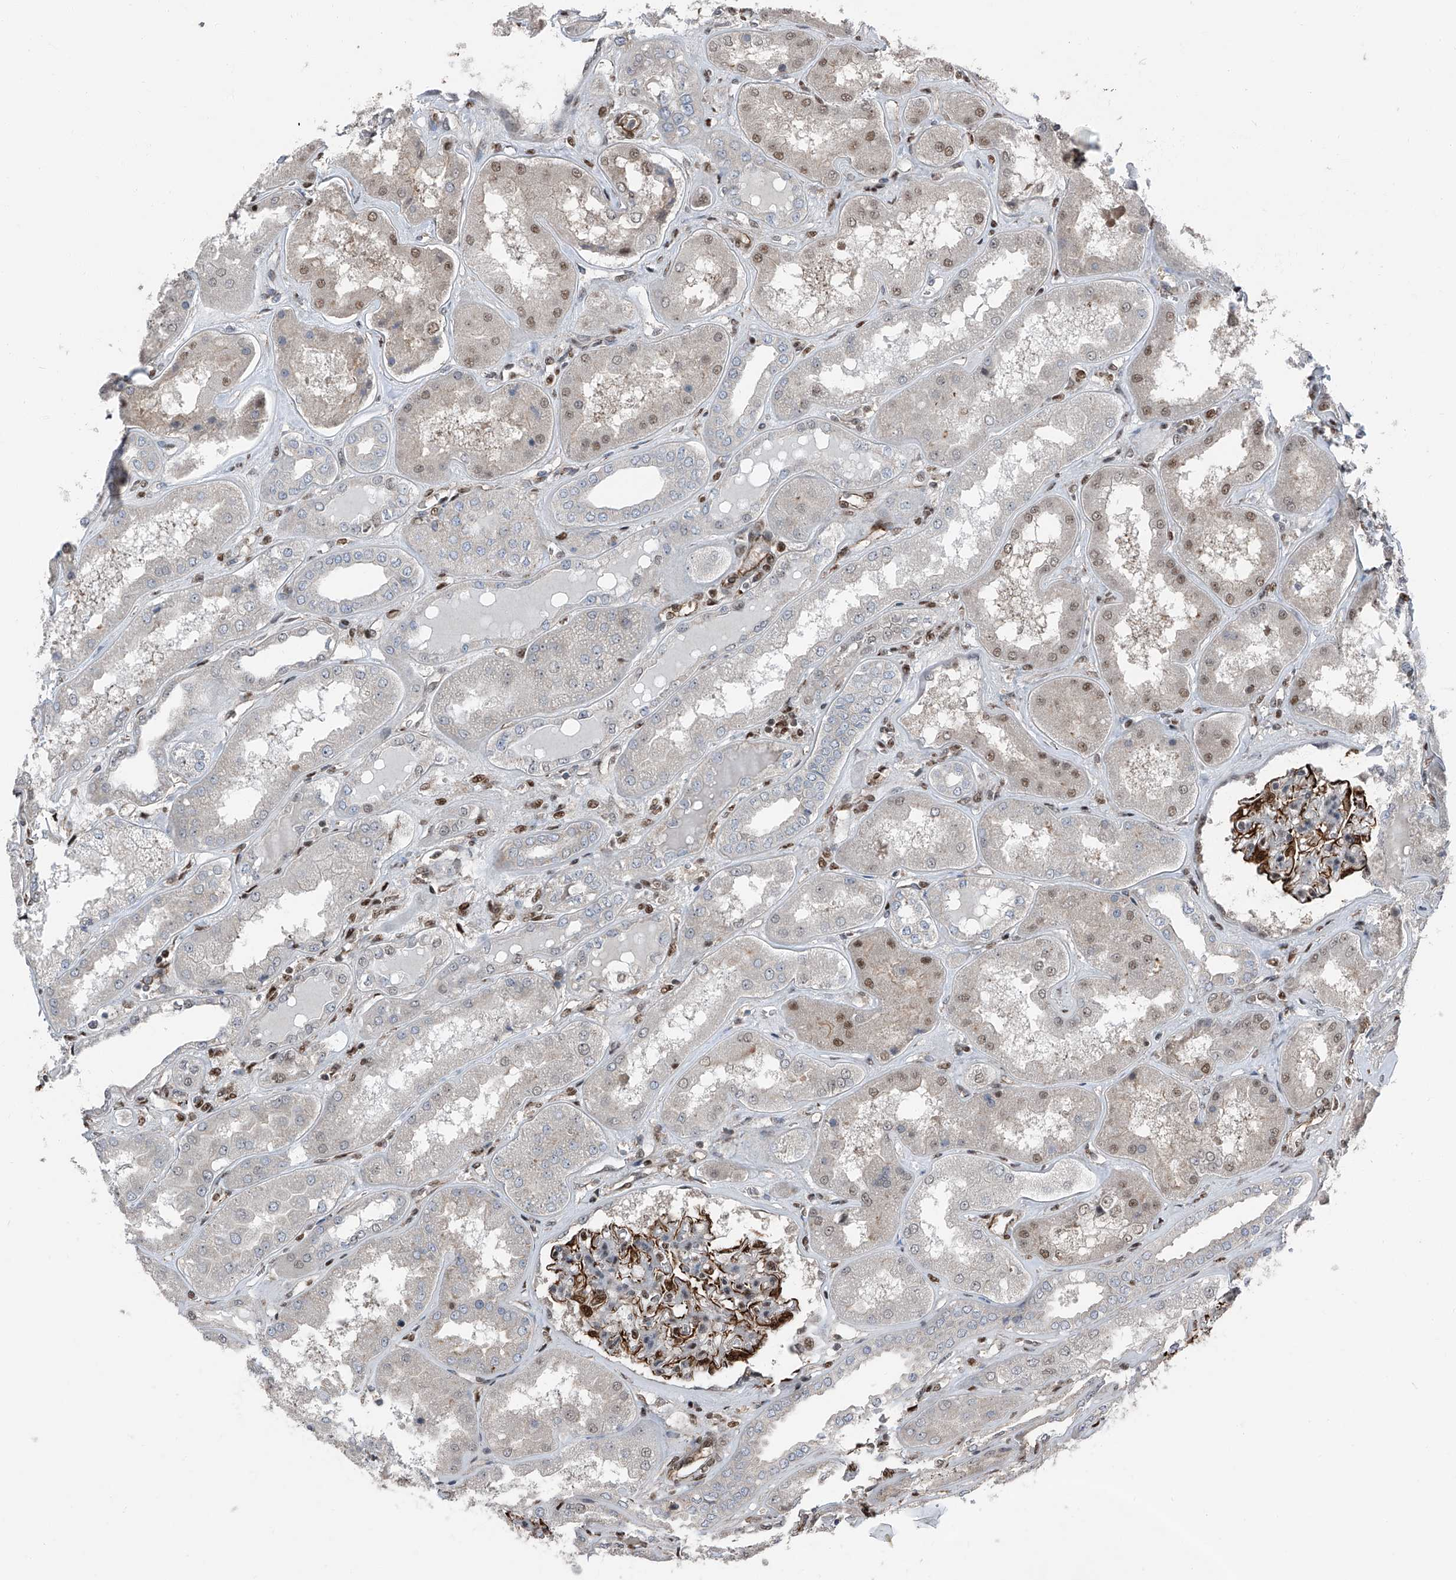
{"staining": {"intensity": "strong", "quantity": "25%-75%", "location": "cytoplasmic/membranous,nuclear"}, "tissue": "kidney", "cell_type": "Cells in glomeruli", "image_type": "normal", "snomed": [{"axis": "morphology", "description": "Normal tissue, NOS"}, {"axis": "topography", "description": "Kidney"}], "caption": "A brown stain shows strong cytoplasmic/membranous,nuclear expression of a protein in cells in glomeruli of unremarkable kidney. (DAB (3,3'-diaminobenzidine) = brown stain, brightfield microscopy at high magnification).", "gene": "FKBP5", "patient": {"sex": "female", "age": 56}}